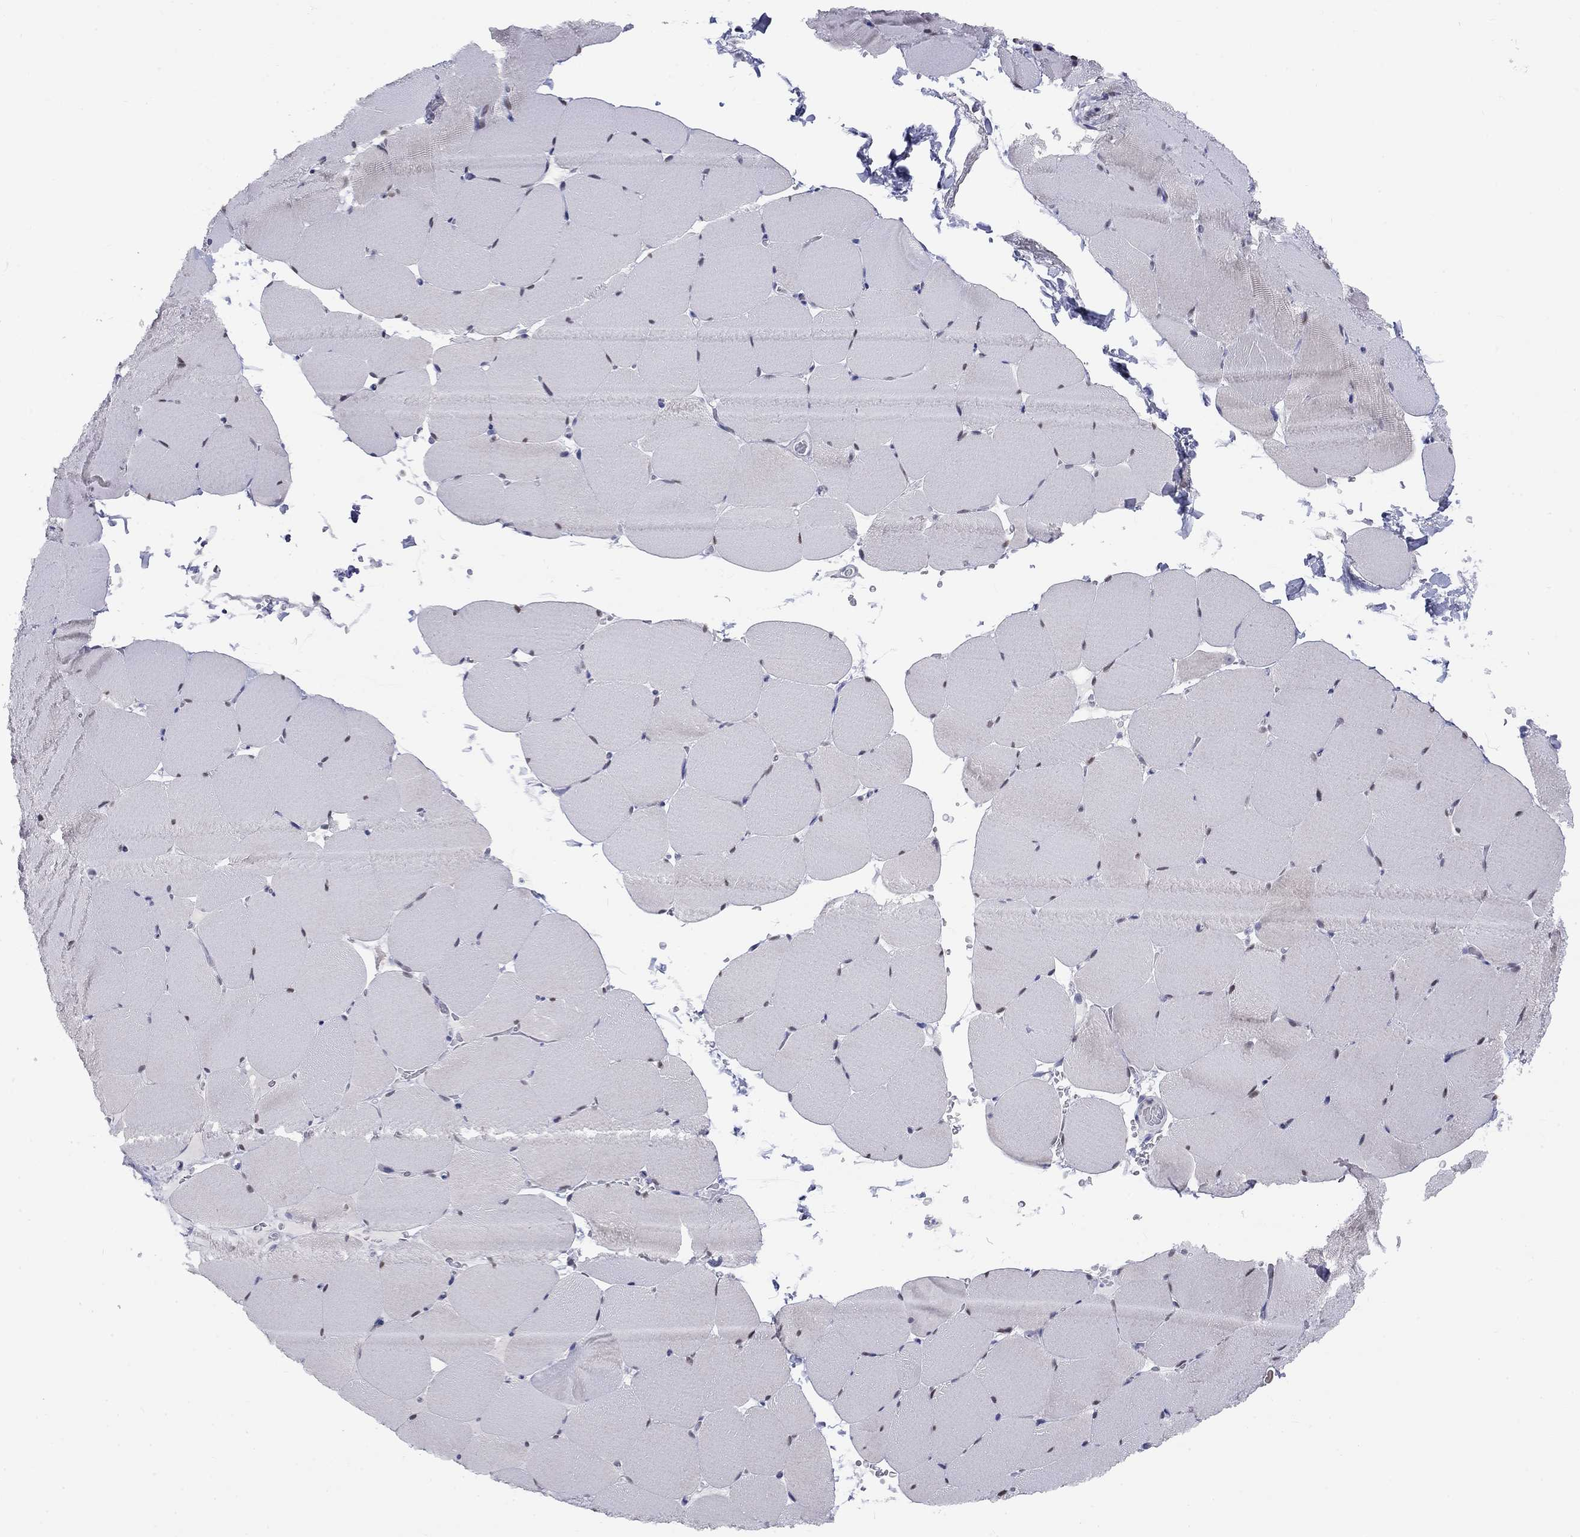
{"staining": {"intensity": "negative", "quantity": "none", "location": "none"}, "tissue": "skeletal muscle", "cell_type": "Myocytes", "image_type": "normal", "snomed": [{"axis": "morphology", "description": "Normal tissue, NOS"}, {"axis": "topography", "description": "Skeletal muscle"}], "caption": "Immunohistochemistry (IHC) micrograph of normal human skeletal muscle stained for a protein (brown), which exhibits no expression in myocytes.", "gene": "CACNA1A", "patient": {"sex": "female", "age": 37}}